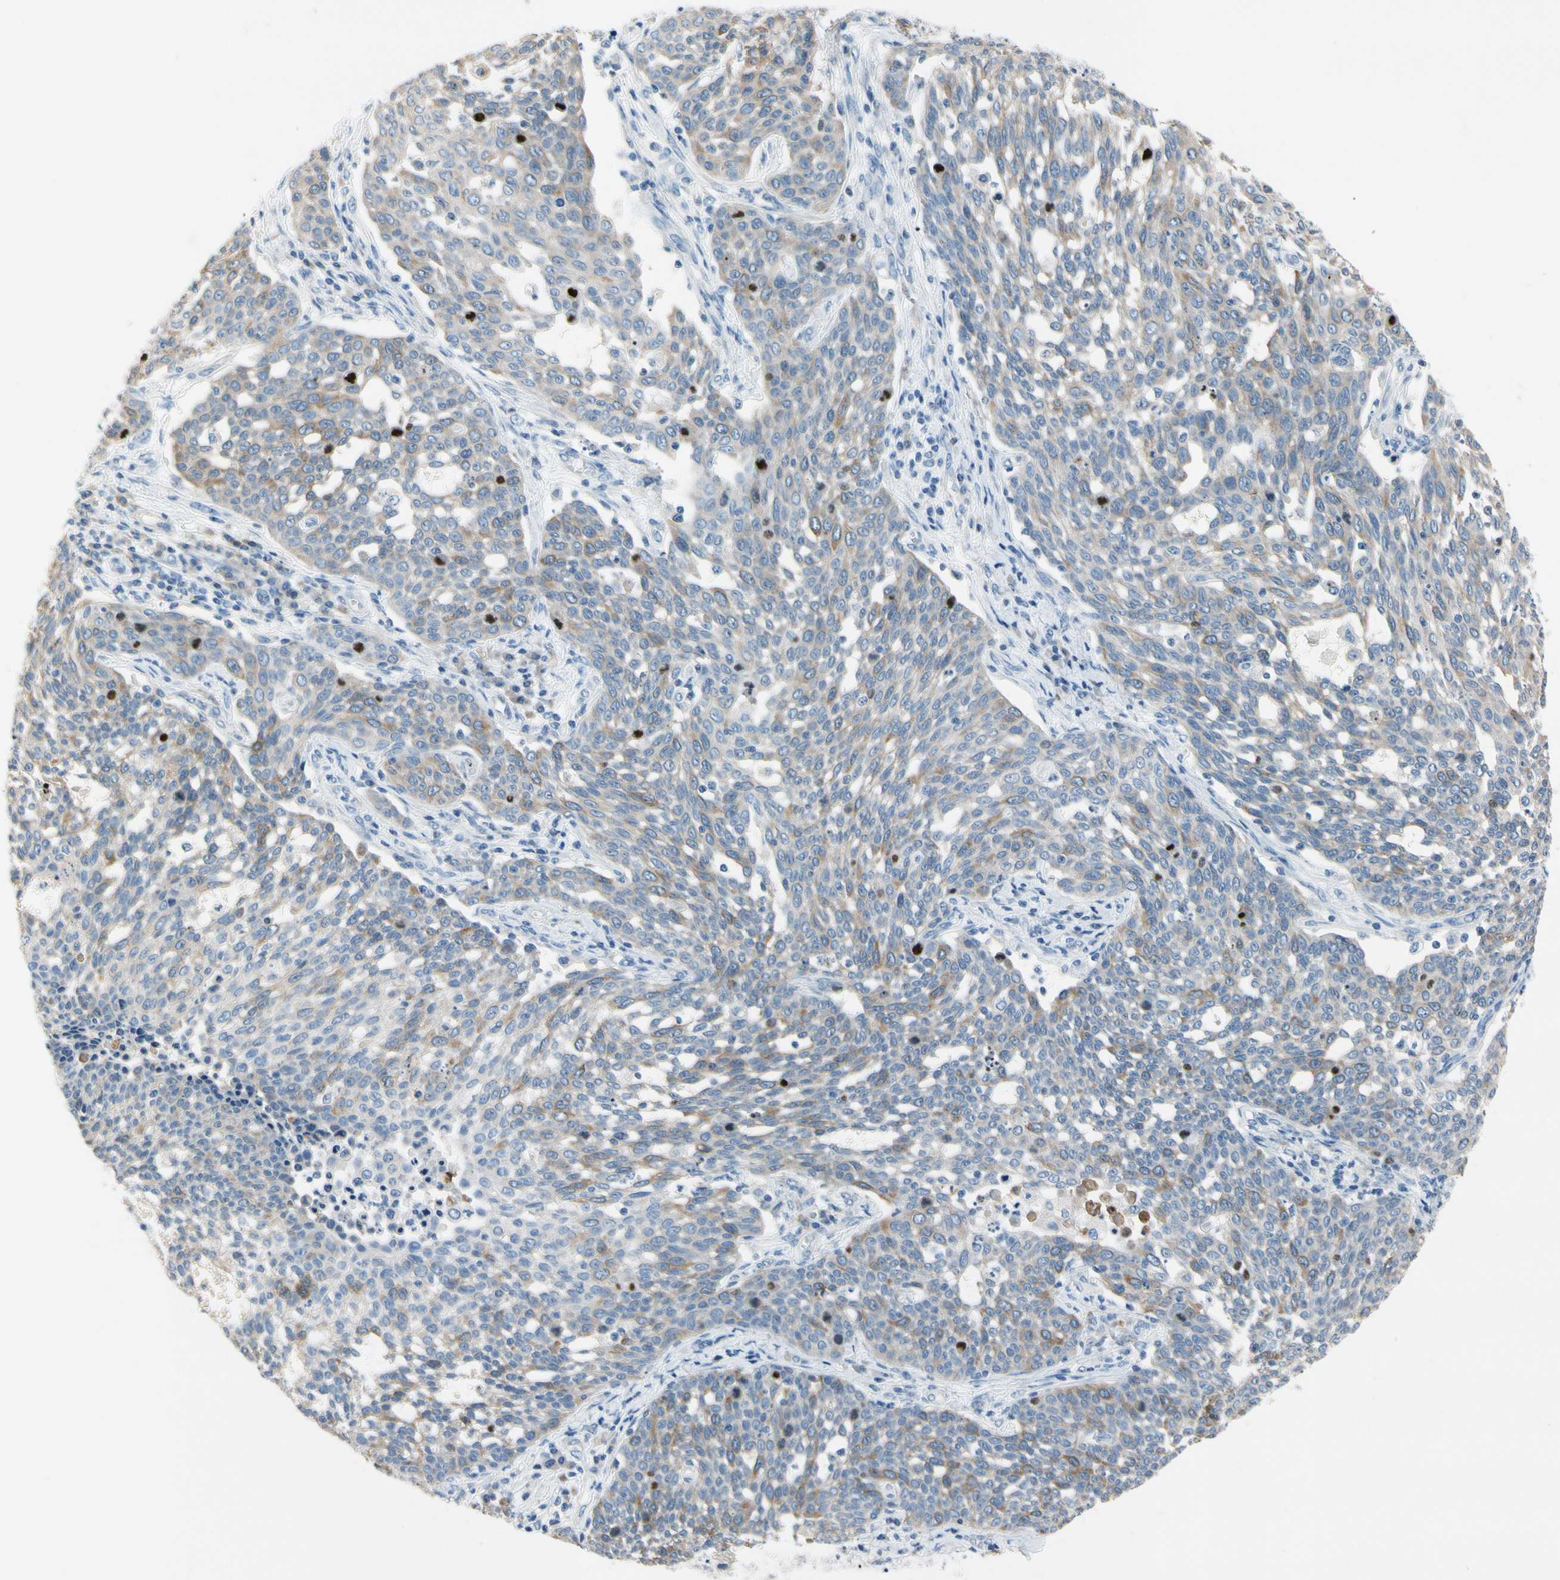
{"staining": {"intensity": "weak", "quantity": "25%-75%", "location": "cytoplasmic/membranous"}, "tissue": "cervical cancer", "cell_type": "Tumor cells", "image_type": "cancer", "snomed": [{"axis": "morphology", "description": "Squamous cell carcinoma, NOS"}, {"axis": "topography", "description": "Cervix"}], "caption": "Immunohistochemistry staining of cervical cancer (squamous cell carcinoma), which demonstrates low levels of weak cytoplasmic/membranous positivity in about 25%-75% of tumor cells indicating weak cytoplasmic/membranous protein positivity. The staining was performed using DAB (3,3'-diaminobenzidine) (brown) for protein detection and nuclei were counterstained in hematoxylin (blue).", "gene": "CKAP2", "patient": {"sex": "female", "age": 34}}